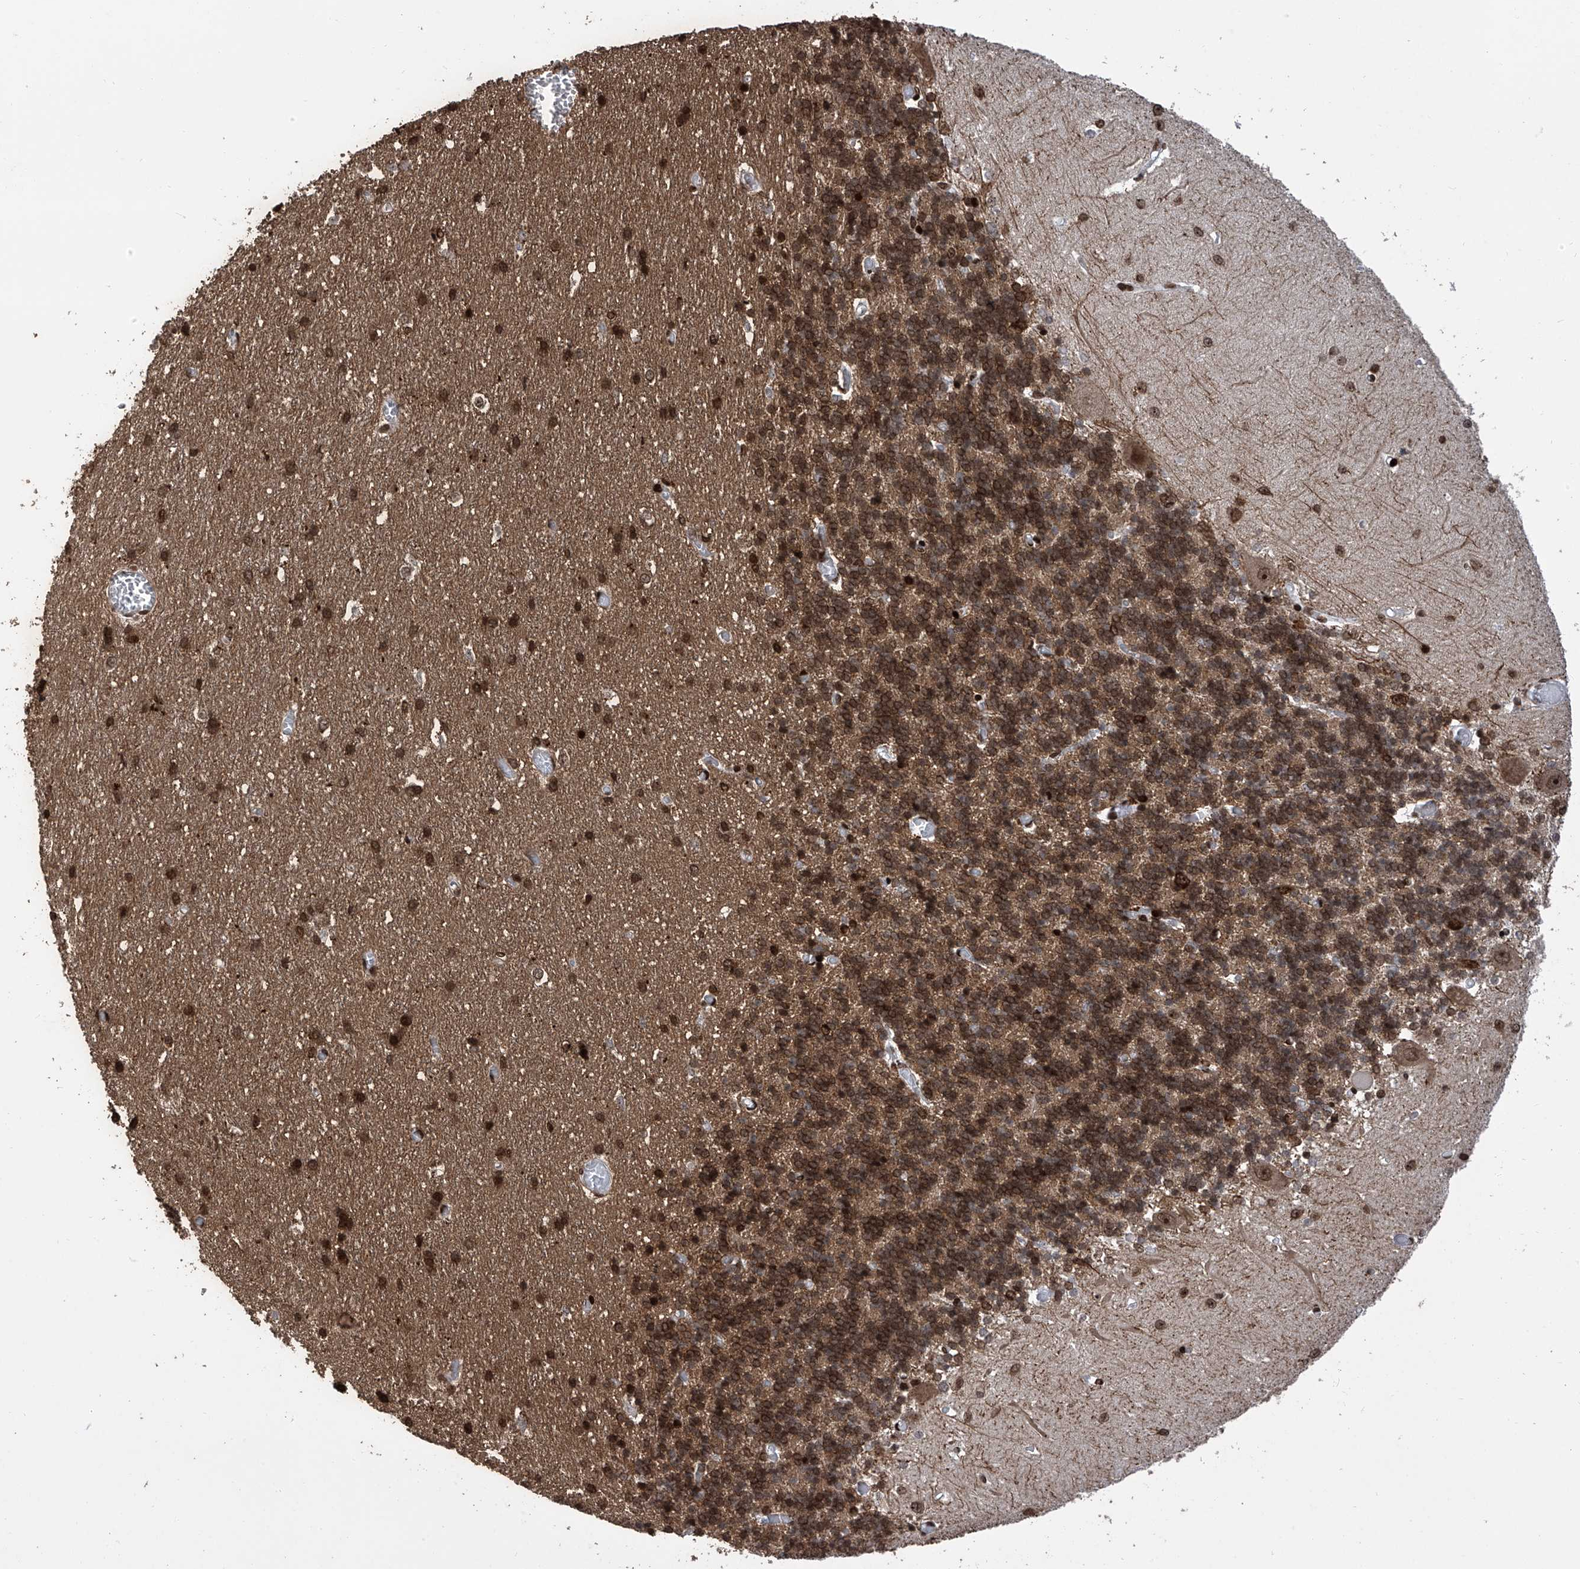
{"staining": {"intensity": "moderate", "quantity": "25%-75%", "location": "nuclear"}, "tissue": "cerebellum", "cell_type": "Cells in granular layer", "image_type": "normal", "snomed": [{"axis": "morphology", "description": "Normal tissue, NOS"}, {"axis": "topography", "description": "Cerebellum"}], "caption": "Immunohistochemical staining of unremarkable human cerebellum demonstrates 25%-75% levels of moderate nuclear protein positivity in about 25%-75% of cells in granular layer. (Brightfield microscopy of DAB IHC at high magnification).", "gene": "PAK1IP1", "patient": {"sex": "male", "age": 37}}